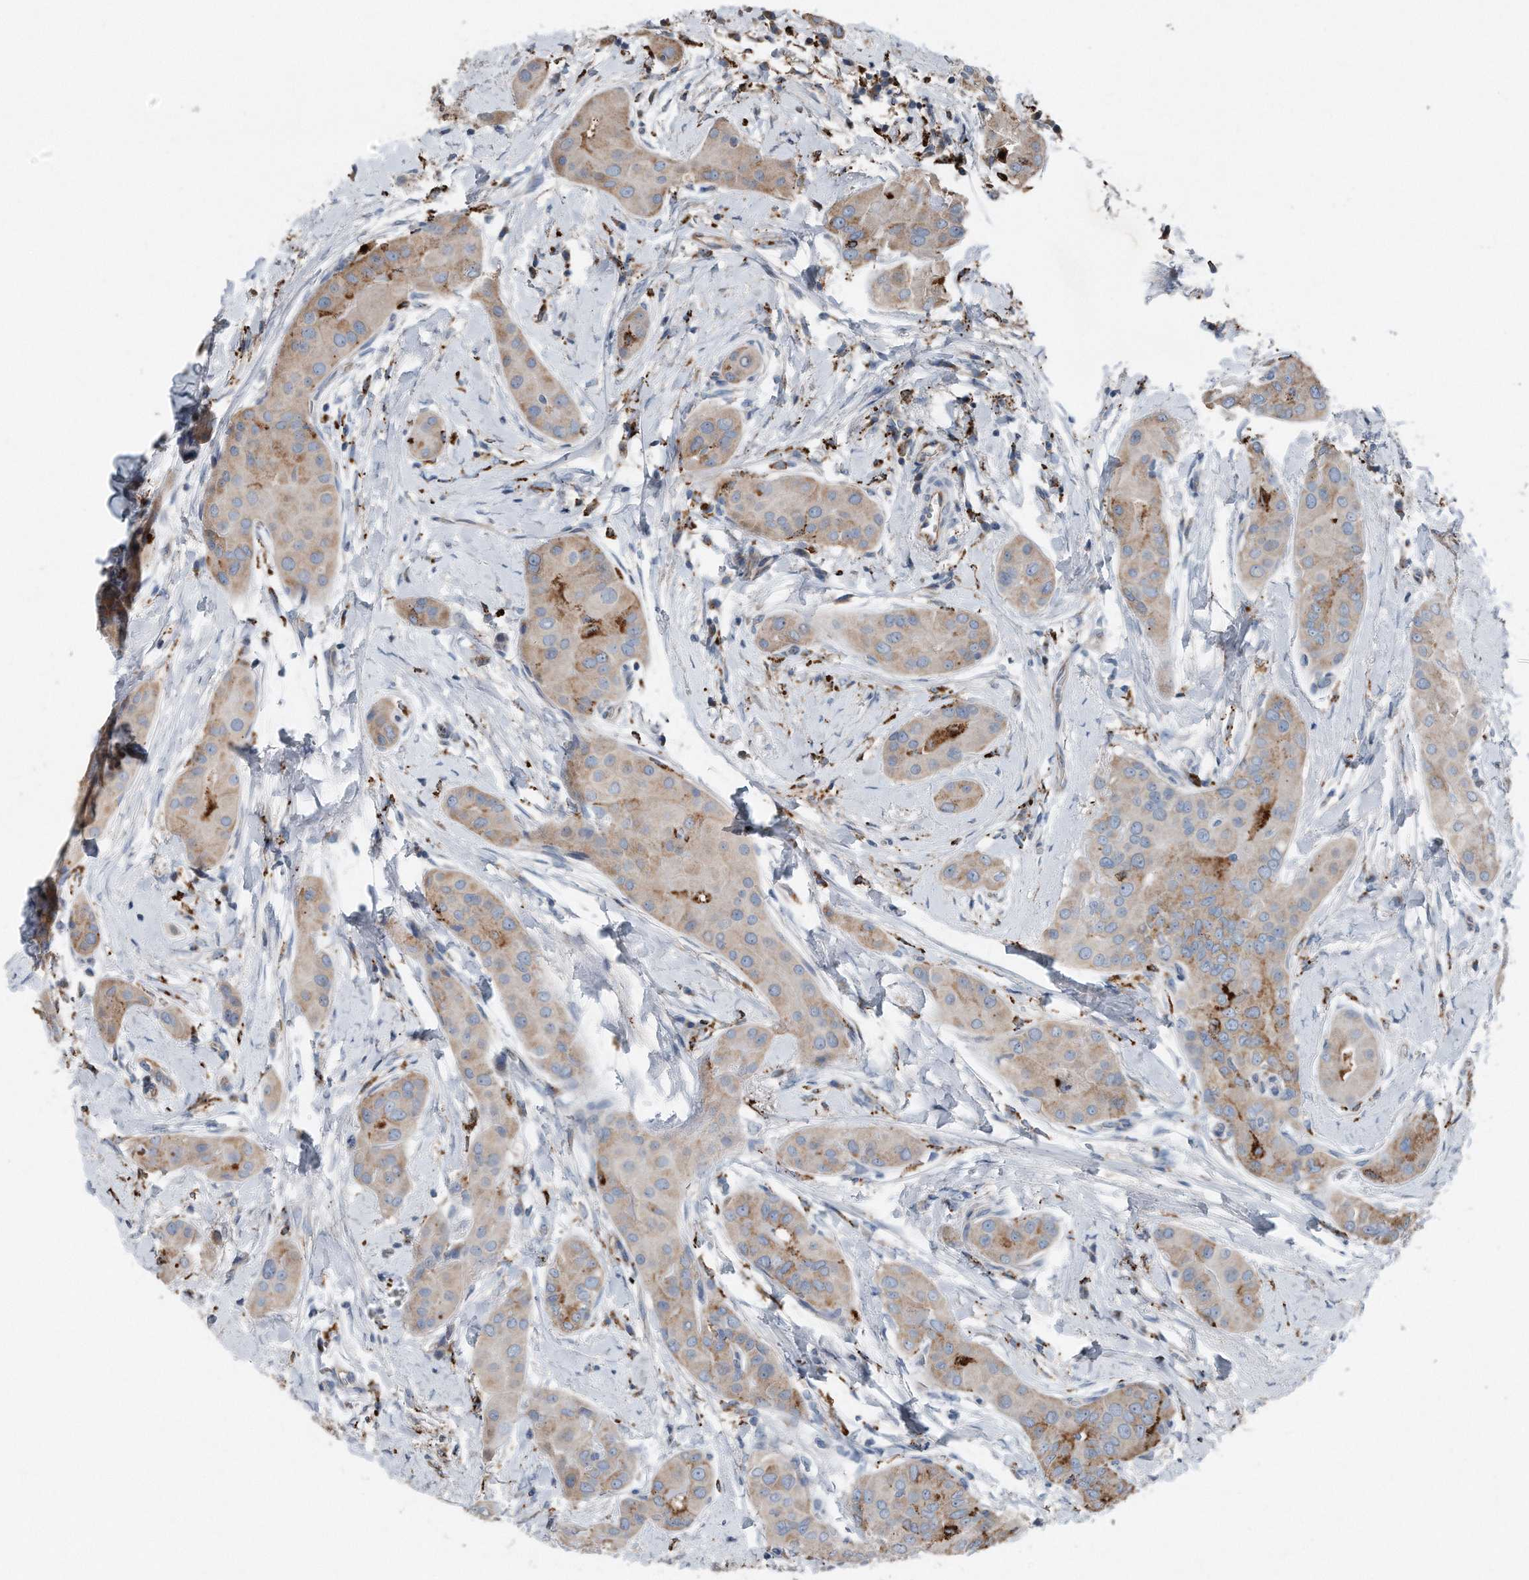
{"staining": {"intensity": "weak", "quantity": "25%-75%", "location": "cytoplasmic/membranous"}, "tissue": "thyroid cancer", "cell_type": "Tumor cells", "image_type": "cancer", "snomed": [{"axis": "morphology", "description": "Papillary adenocarcinoma, NOS"}, {"axis": "topography", "description": "Thyroid gland"}], "caption": "IHC (DAB (3,3'-diaminobenzidine)) staining of thyroid cancer reveals weak cytoplasmic/membranous protein positivity in about 25%-75% of tumor cells.", "gene": "ZNF772", "patient": {"sex": "male", "age": 33}}